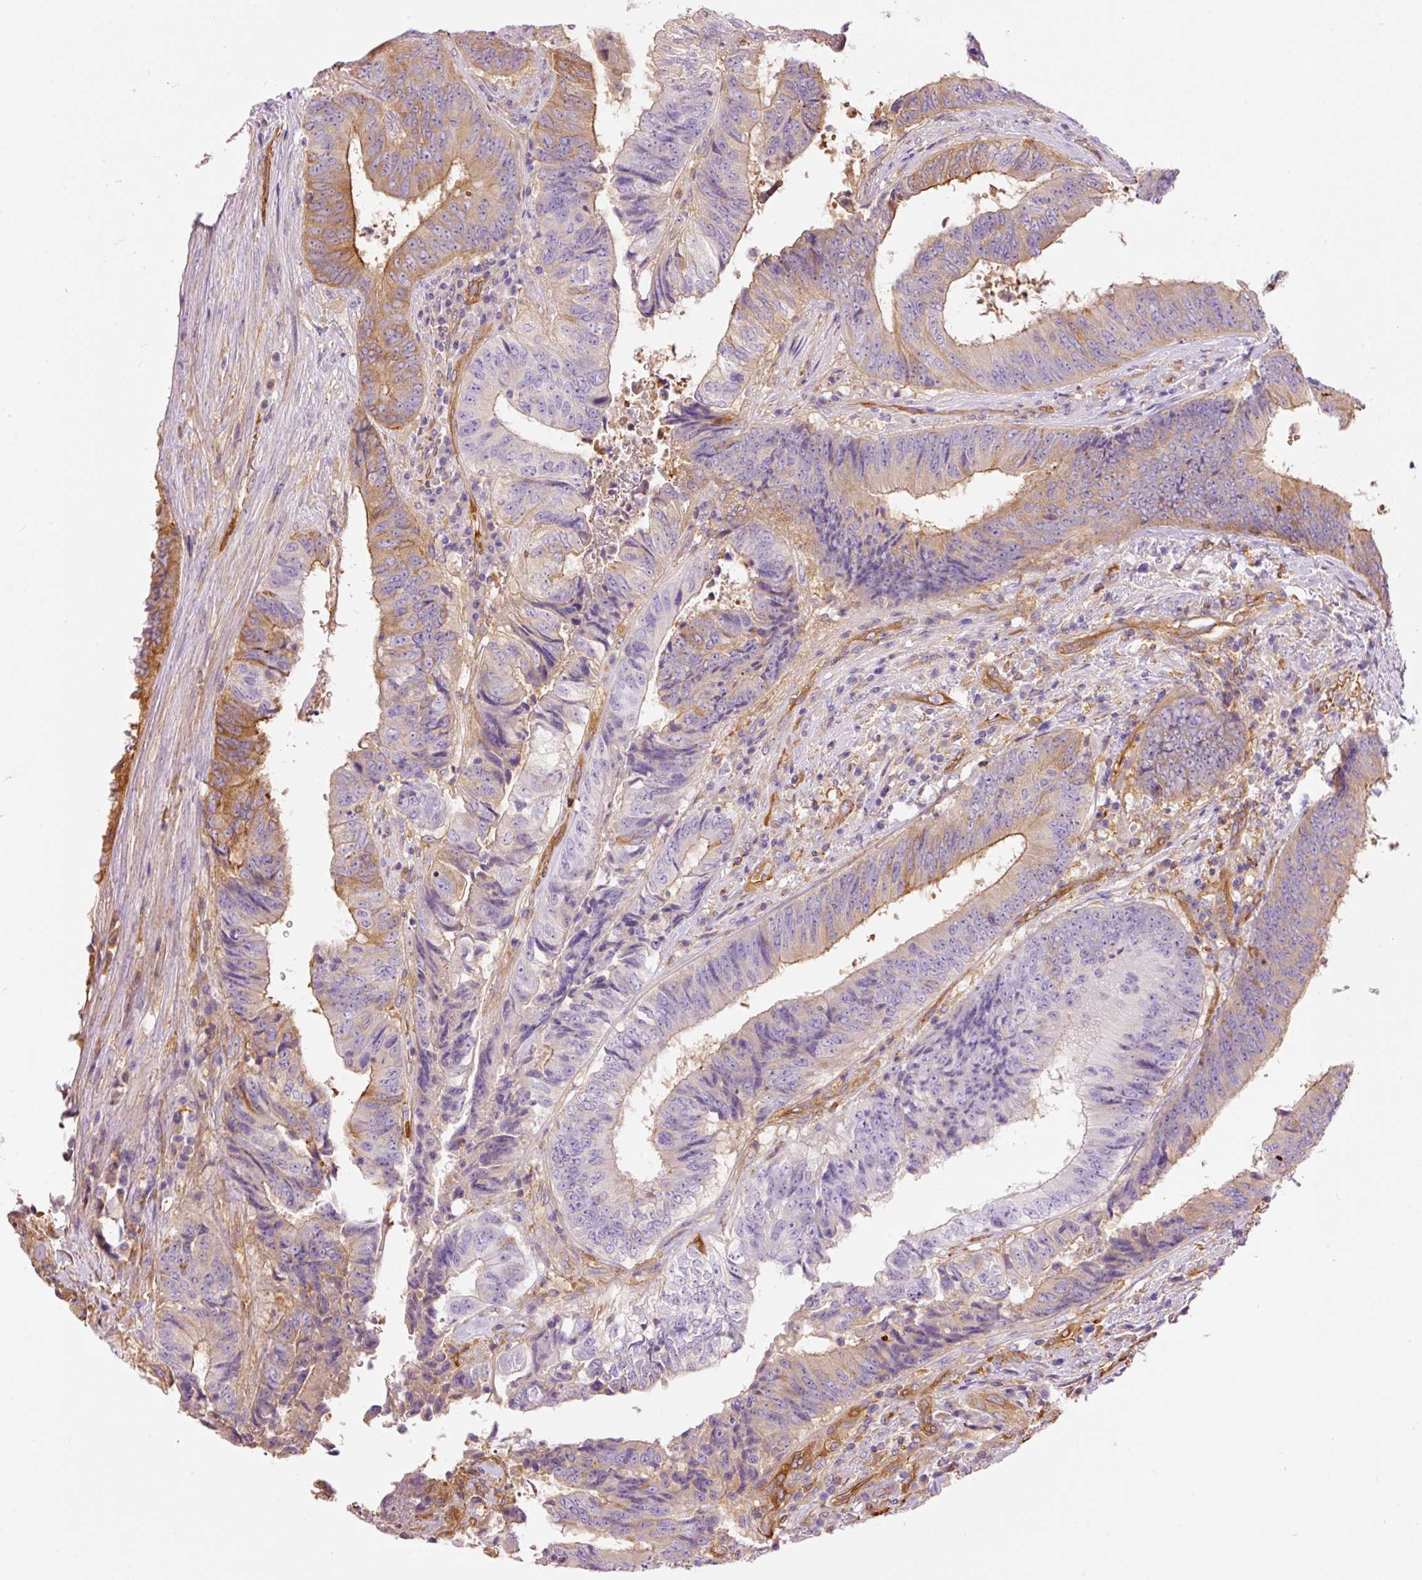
{"staining": {"intensity": "moderate", "quantity": "<25%", "location": "cytoplasmic/membranous"}, "tissue": "colorectal cancer", "cell_type": "Tumor cells", "image_type": "cancer", "snomed": [{"axis": "morphology", "description": "Adenocarcinoma, NOS"}, {"axis": "topography", "description": "Rectum"}], "caption": "Approximately <25% of tumor cells in colorectal cancer display moderate cytoplasmic/membranous protein expression as visualized by brown immunohistochemical staining.", "gene": "IL10RB", "patient": {"sex": "male", "age": 72}}